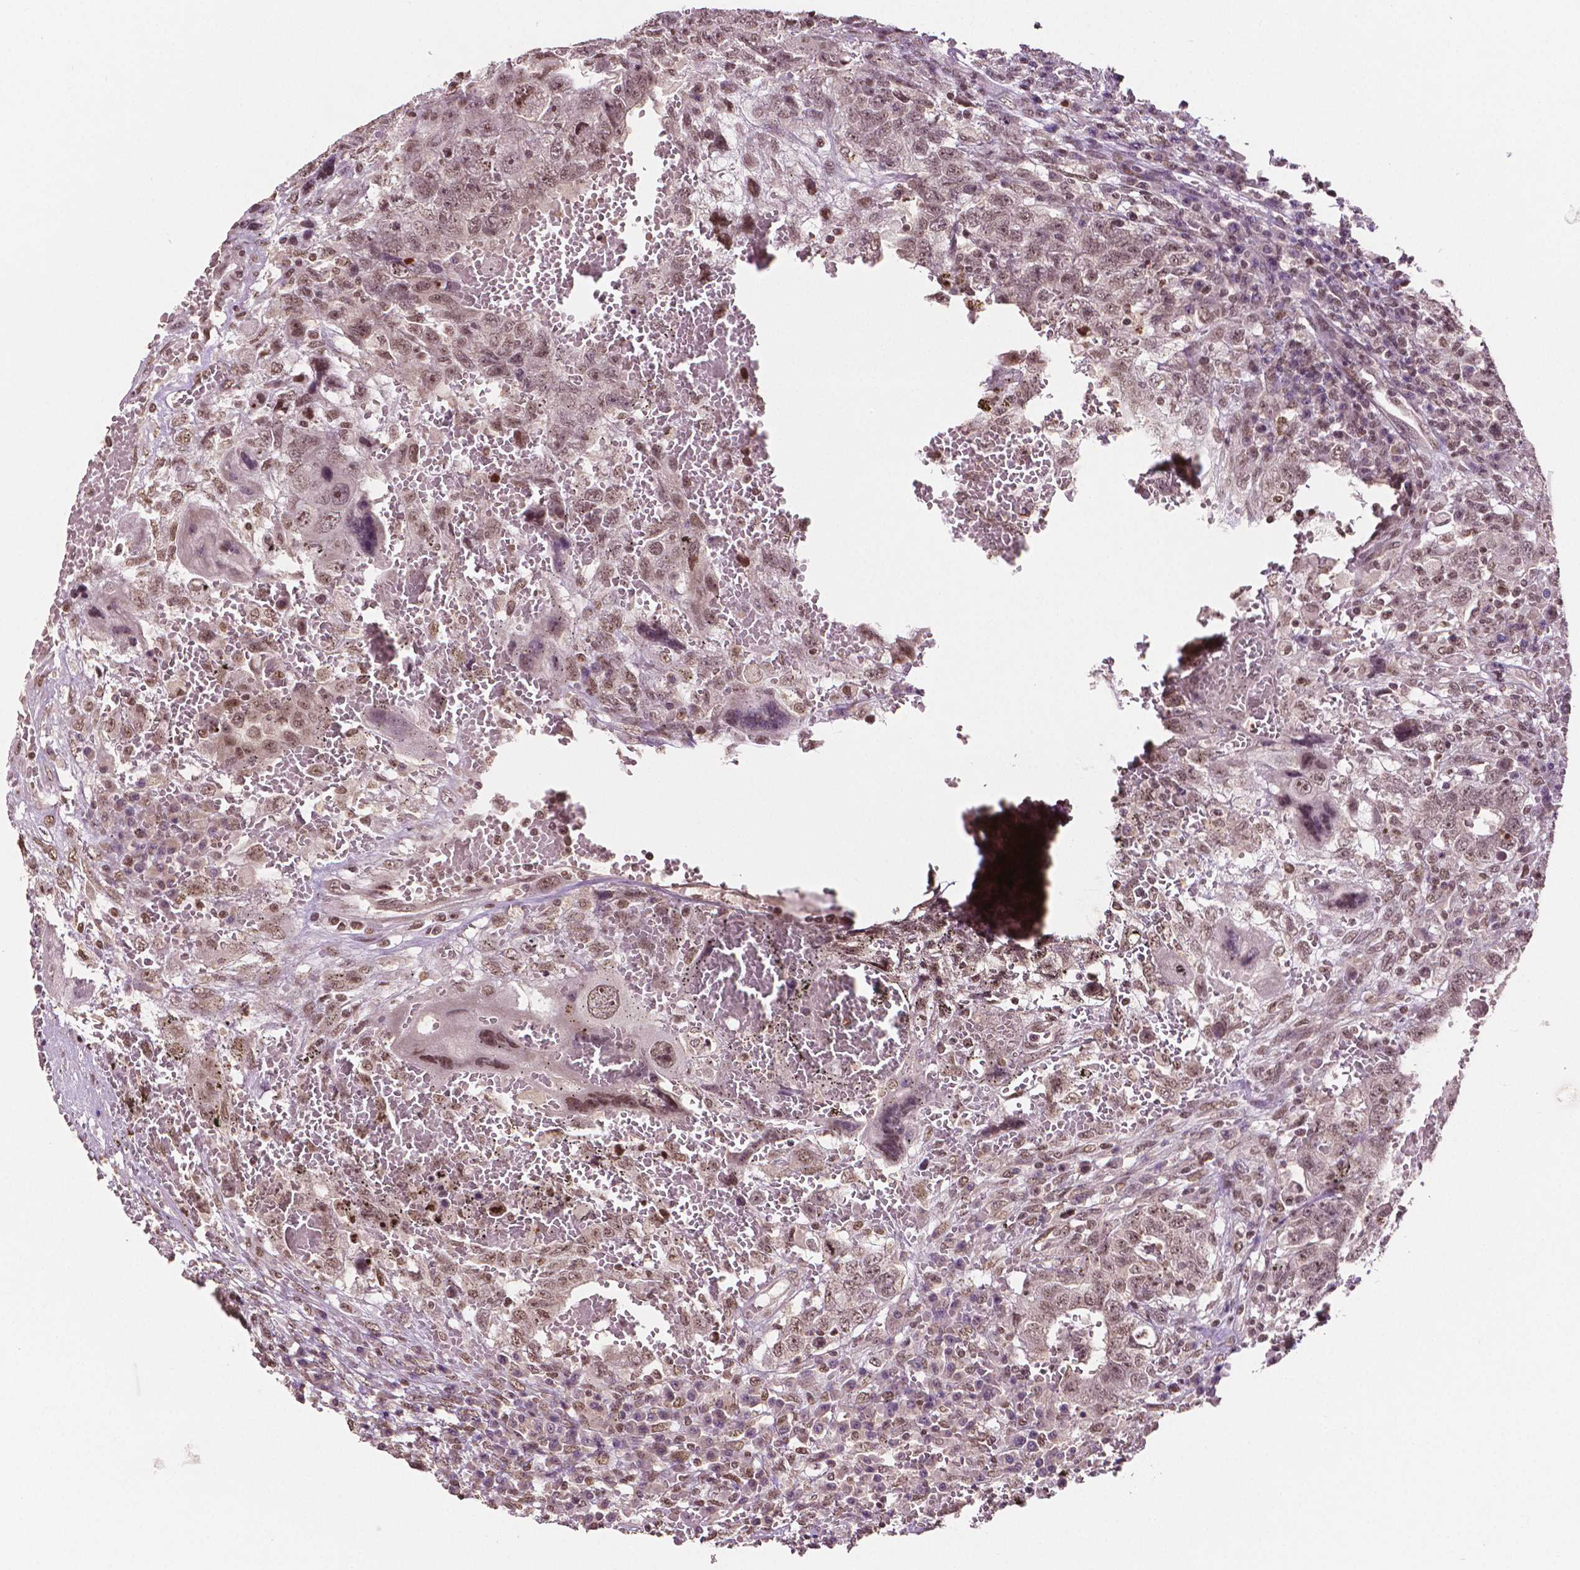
{"staining": {"intensity": "moderate", "quantity": ">75%", "location": "nuclear"}, "tissue": "testis cancer", "cell_type": "Tumor cells", "image_type": "cancer", "snomed": [{"axis": "morphology", "description": "Carcinoma, Embryonal, NOS"}, {"axis": "topography", "description": "Testis"}], "caption": "A photomicrograph showing moderate nuclear expression in about >75% of tumor cells in testis embryonal carcinoma, as visualized by brown immunohistochemical staining.", "gene": "DEK", "patient": {"sex": "male", "age": 26}}